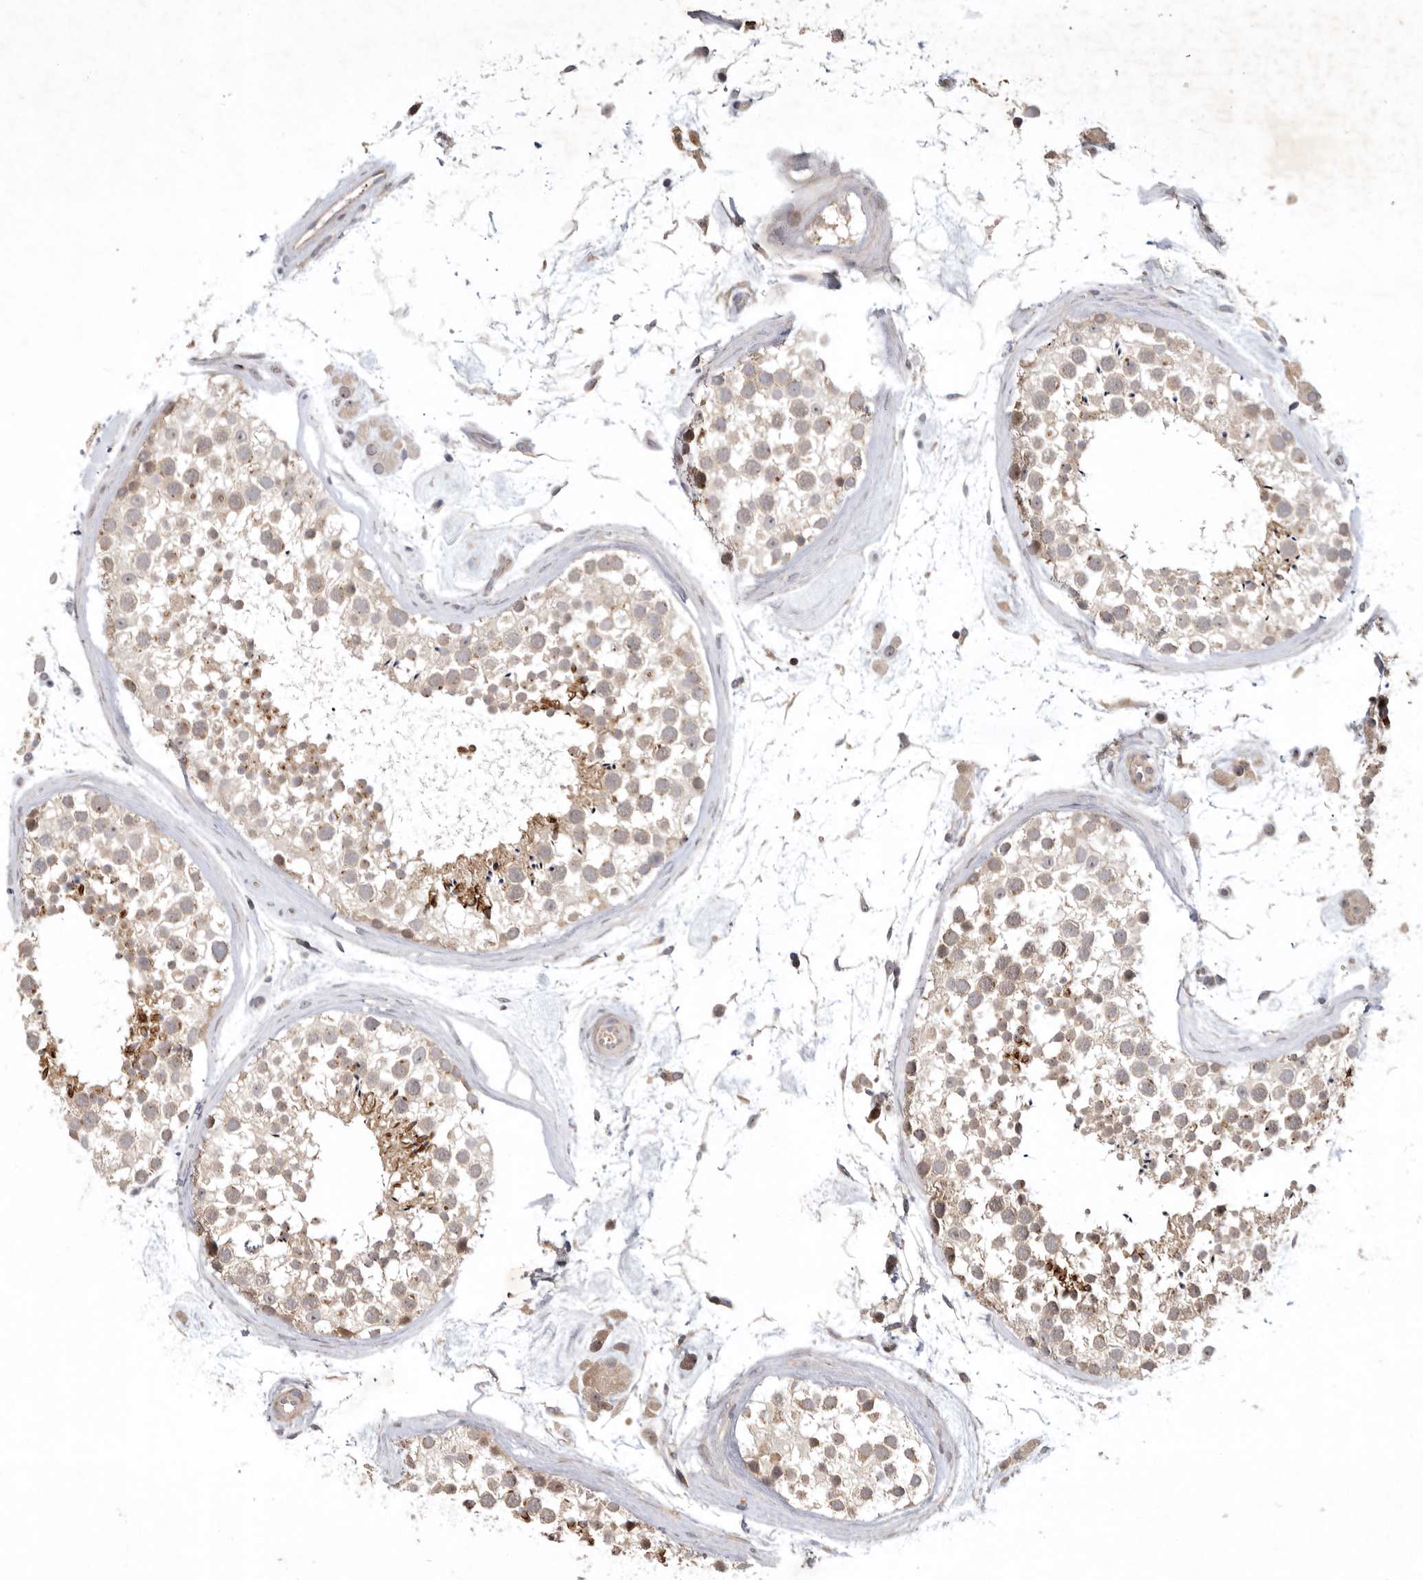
{"staining": {"intensity": "weak", "quantity": "25%-75%", "location": "cytoplasmic/membranous"}, "tissue": "testis", "cell_type": "Cells in seminiferous ducts", "image_type": "normal", "snomed": [{"axis": "morphology", "description": "Normal tissue, NOS"}, {"axis": "topography", "description": "Testis"}], "caption": "Weak cytoplasmic/membranous staining for a protein is present in about 25%-75% of cells in seminiferous ducts of benign testis using IHC.", "gene": "KIF2B", "patient": {"sex": "male", "age": 46}}